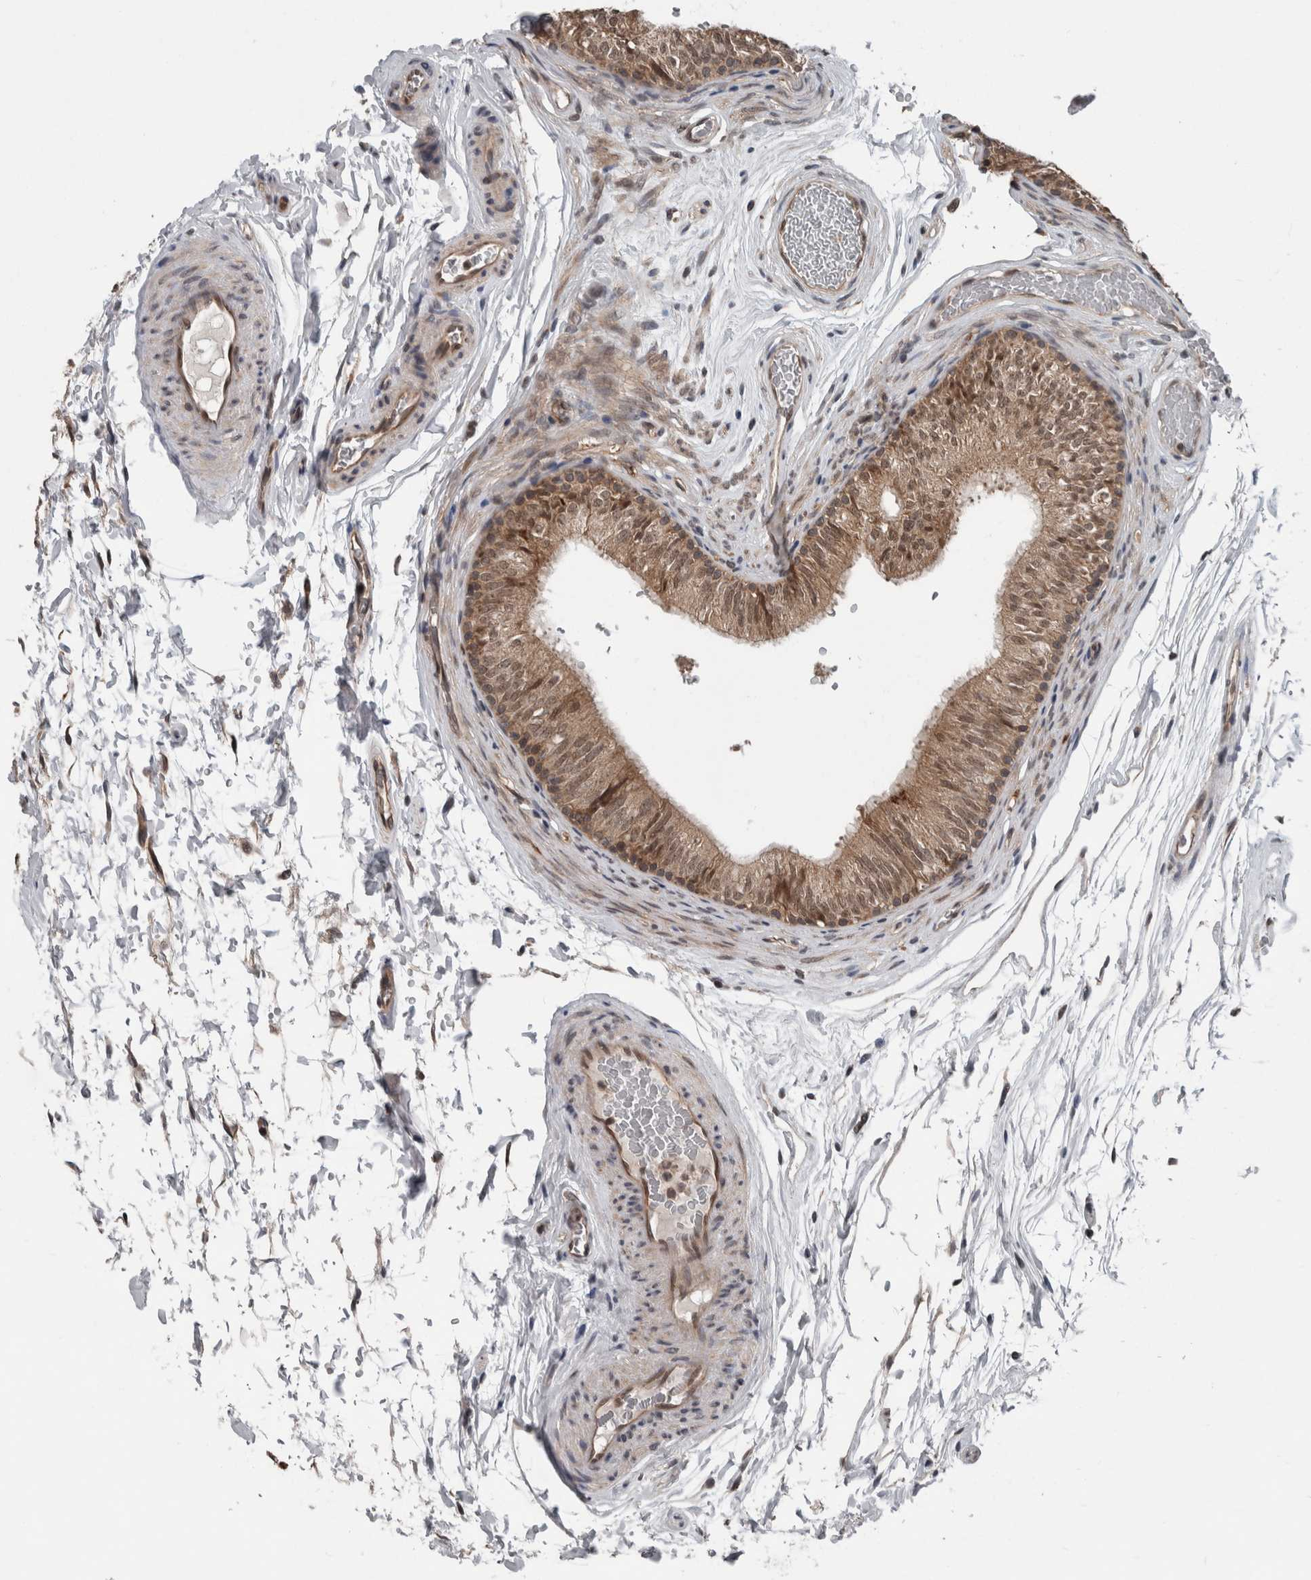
{"staining": {"intensity": "moderate", "quantity": ">75%", "location": "cytoplasmic/membranous,nuclear"}, "tissue": "epididymis", "cell_type": "Glandular cells", "image_type": "normal", "snomed": [{"axis": "morphology", "description": "Normal tissue, NOS"}, {"axis": "topography", "description": "Epididymis"}], "caption": "Immunohistochemistry (DAB) staining of benign human epididymis displays moderate cytoplasmic/membranous,nuclear protein expression in approximately >75% of glandular cells. (Brightfield microscopy of DAB IHC at high magnification).", "gene": "ENY2", "patient": {"sex": "male", "age": 36}}